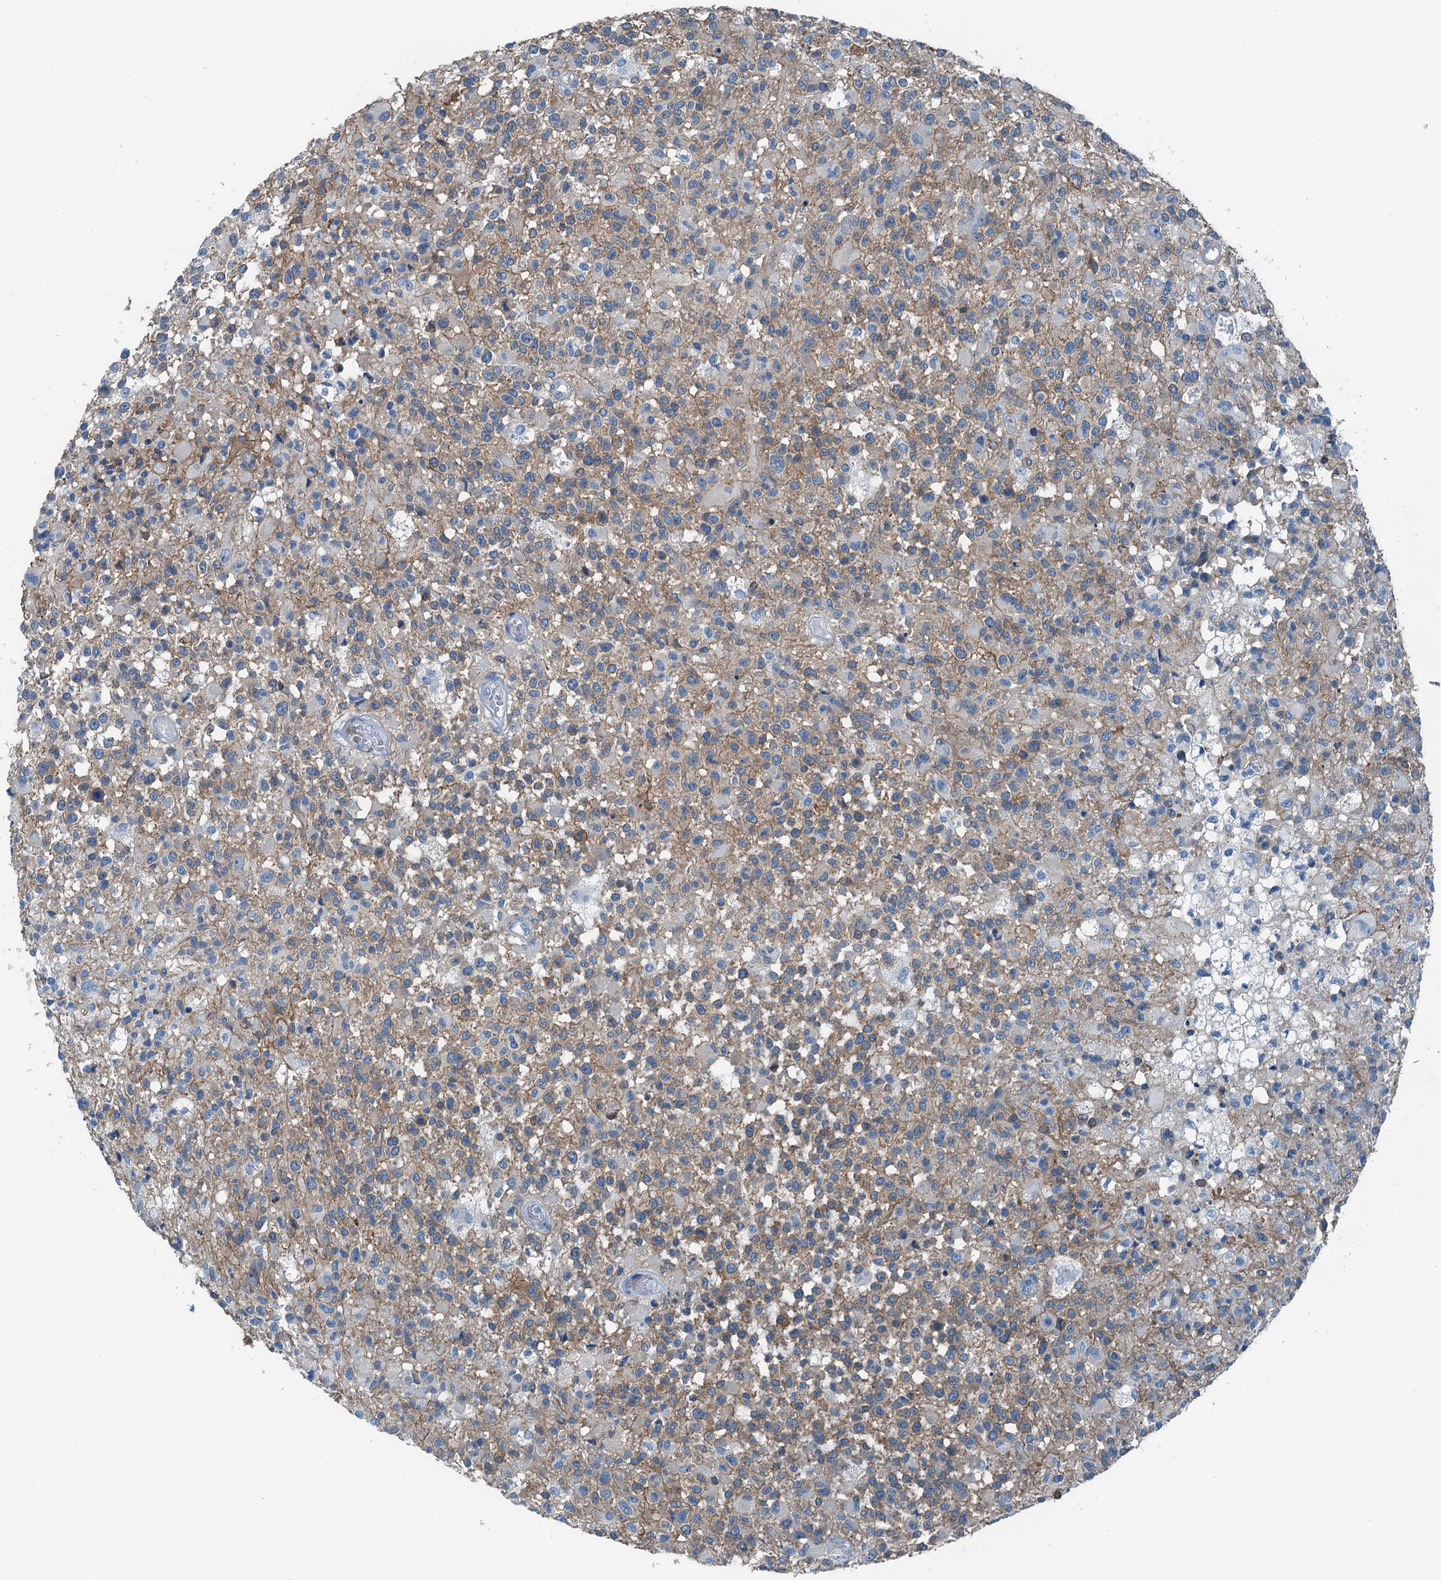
{"staining": {"intensity": "negative", "quantity": "none", "location": "none"}, "tissue": "glioma", "cell_type": "Tumor cells", "image_type": "cancer", "snomed": [{"axis": "morphology", "description": "Glioma, malignant, High grade"}, {"axis": "morphology", "description": "Glioblastoma, NOS"}, {"axis": "topography", "description": "Brain"}], "caption": "Immunohistochemistry (IHC) histopathology image of glioblastoma stained for a protein (brown), which reveals no positivity in tumor cells.", "gene": "TMOD2", "patient": {"sex": "male", "age": 60}}